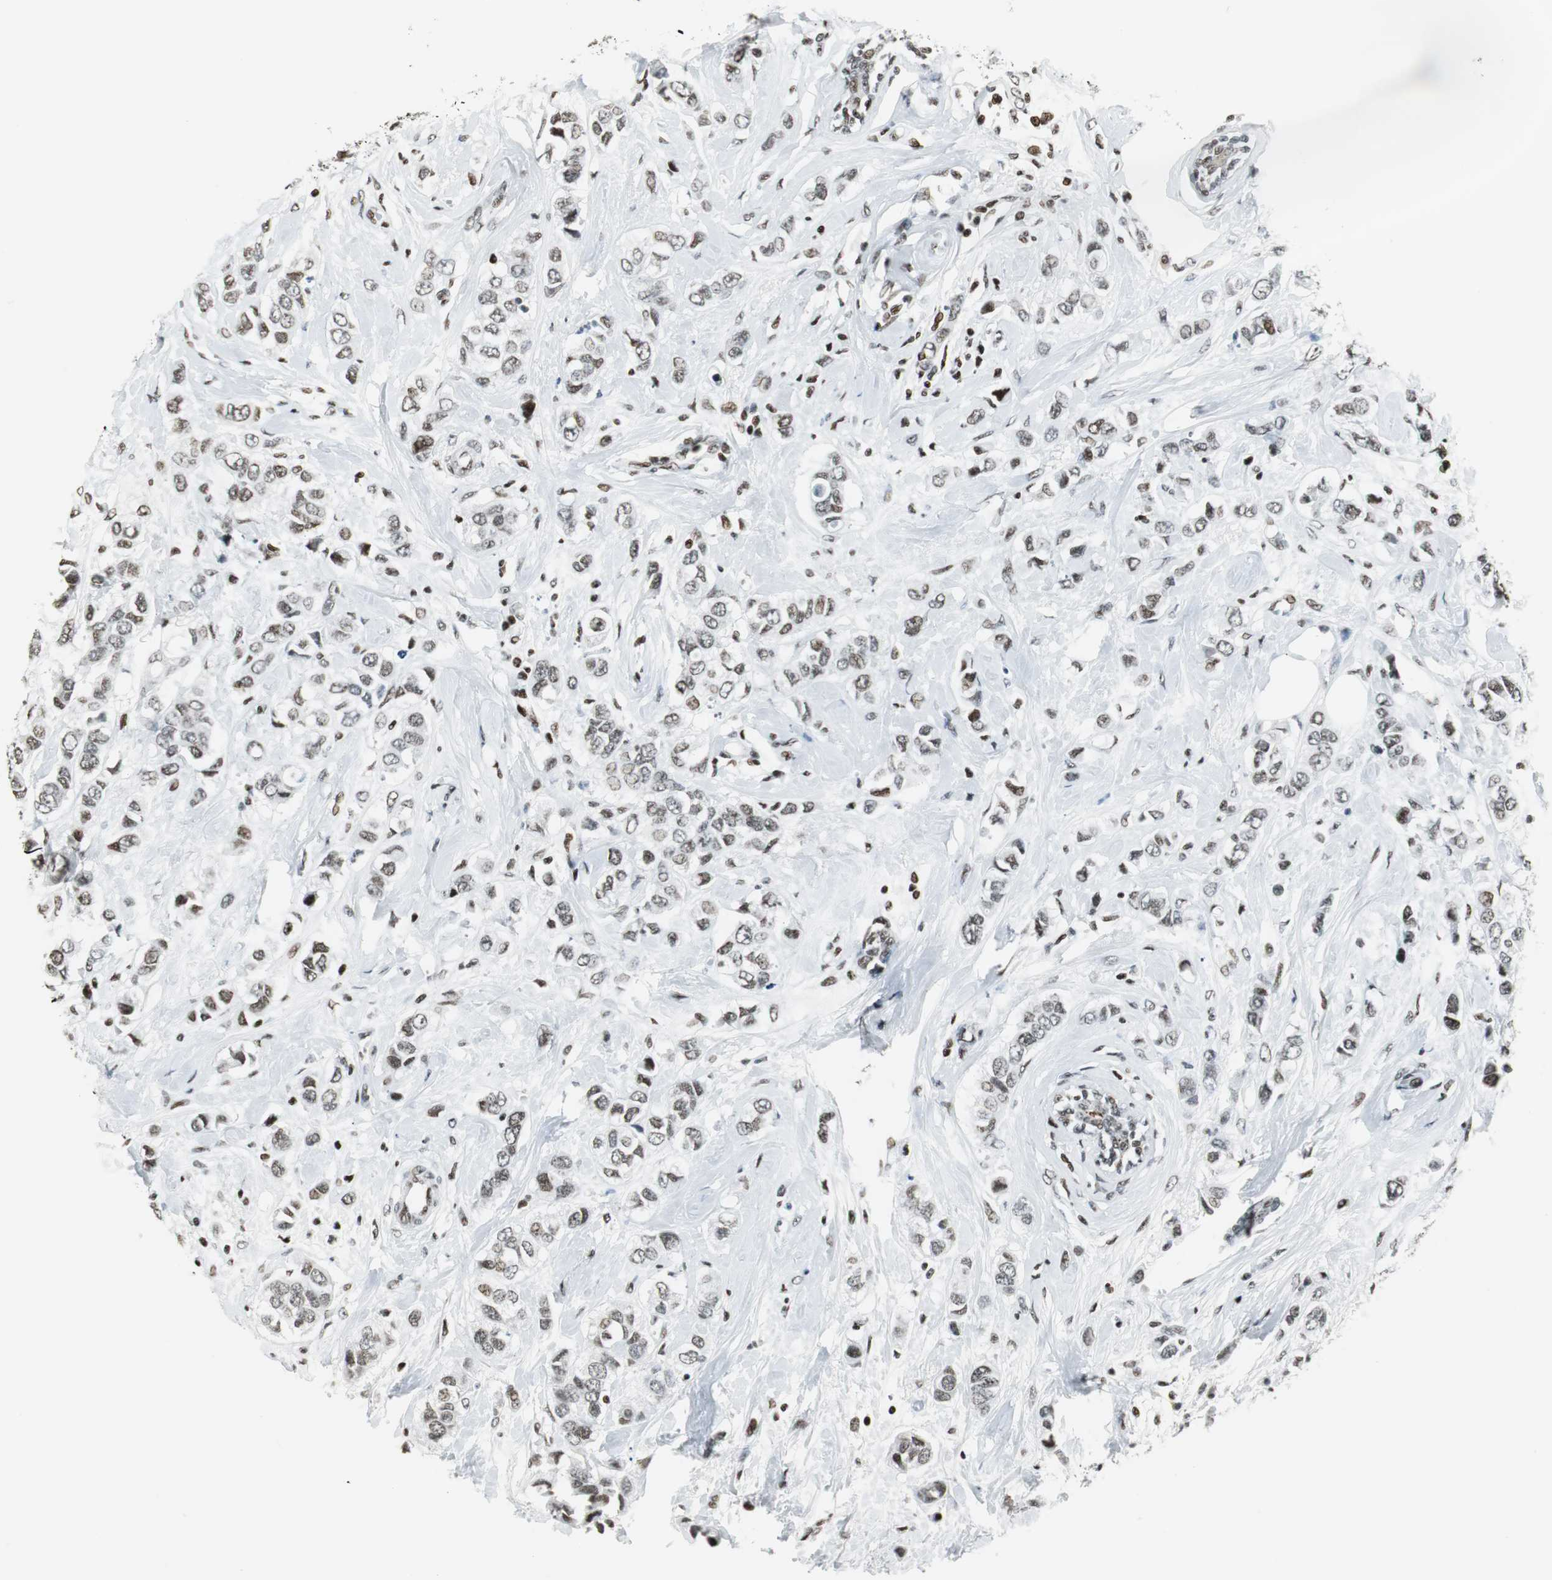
{"staining": {"intensity": "weak", "quantity": "25%-75%", "location": "nuclear"}, "tissue": "breast cancer", "cell_type": "Tumor cells", "image_type": "cancer", "snomed": [{"axis": "morphology", "description": "Duct carcinoma"}, {"axis": "topography", "description": "Breast"}], "caption": "A histopathology image of human breast cancer stained for a protein shows weak nuclear brown staining in tumor cells.", "gene": "RBBP4", "patient": {"sex": "female", "age": 50}}